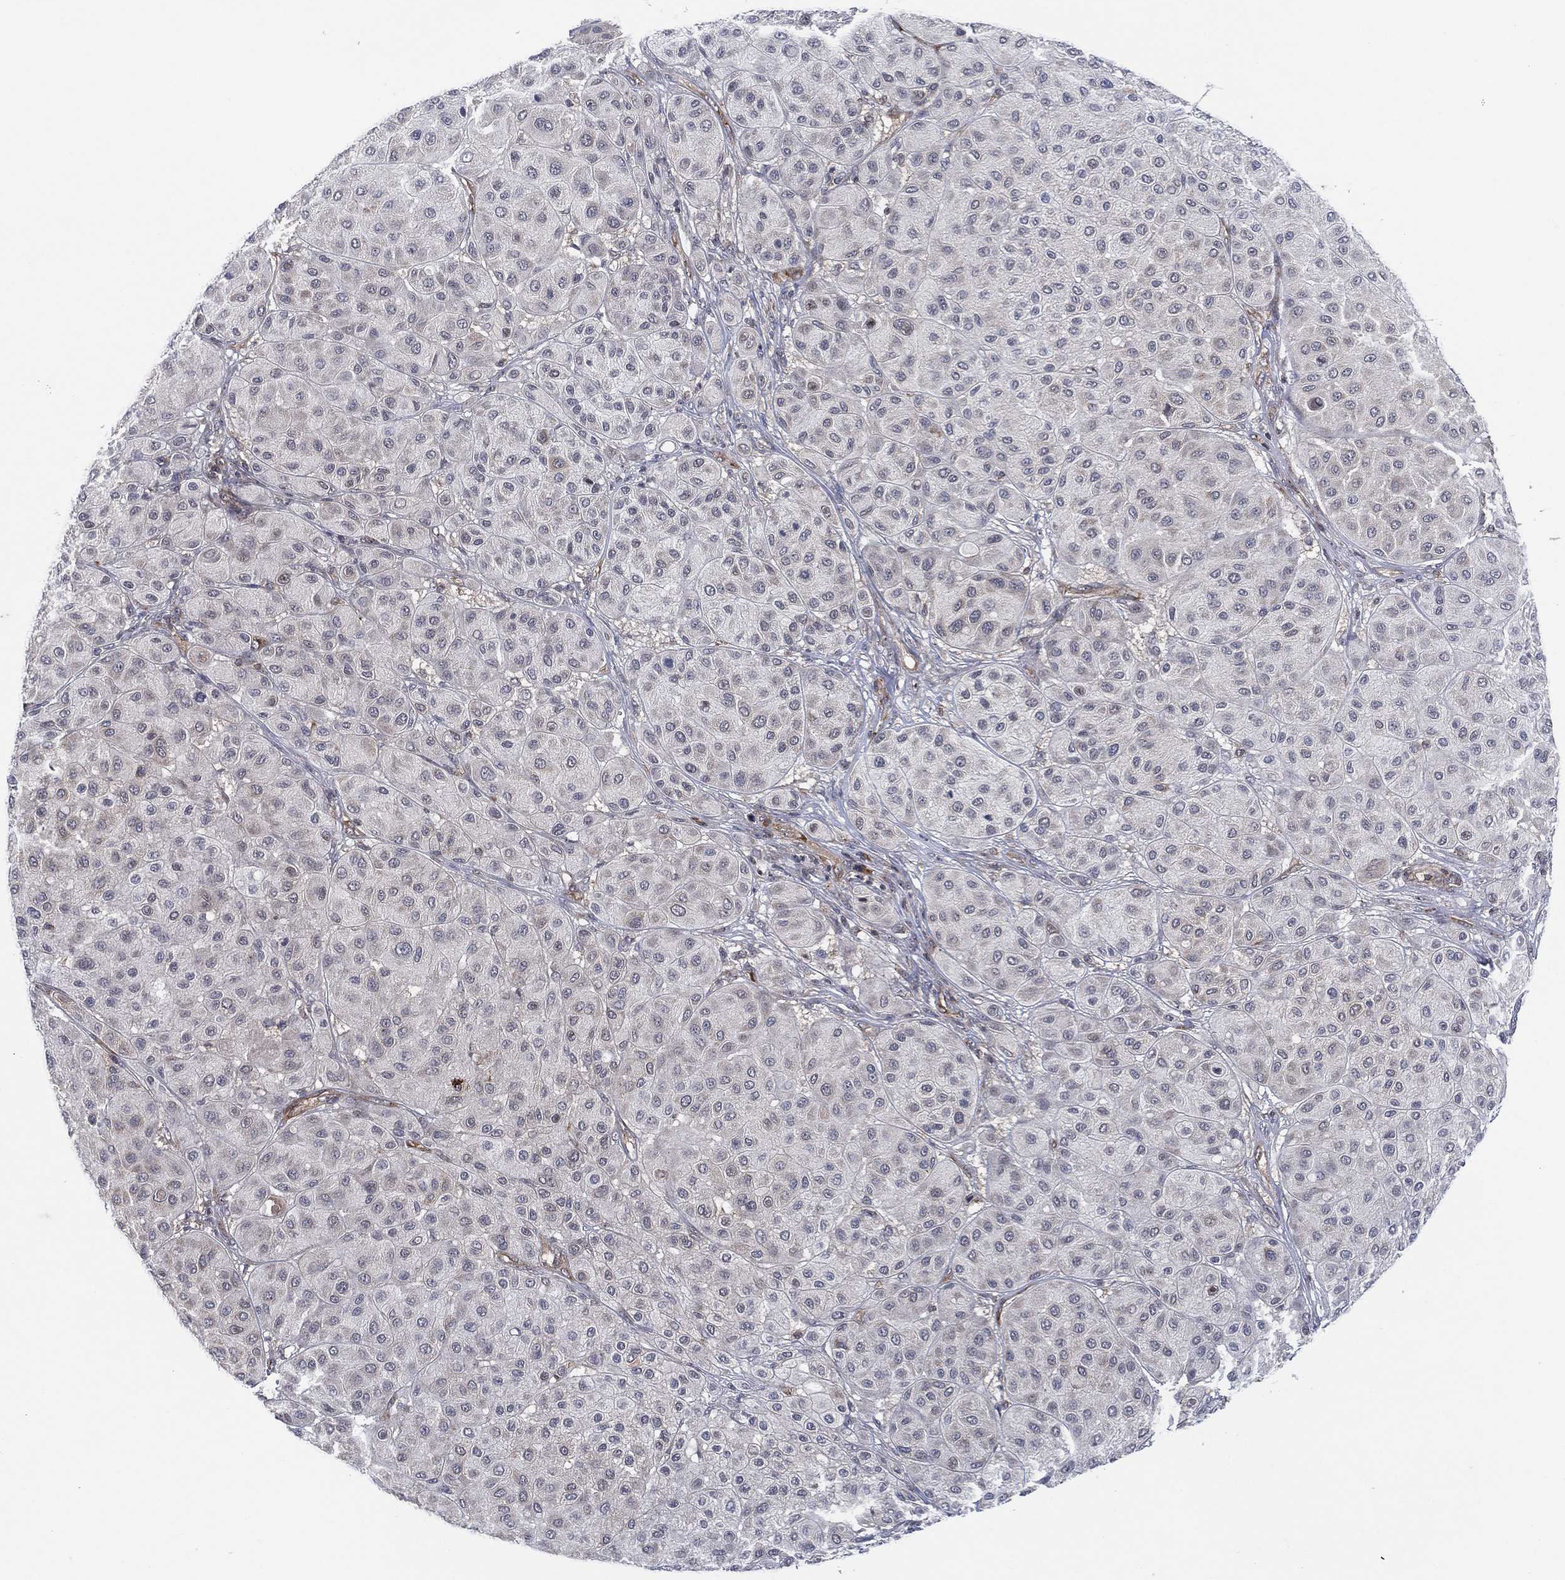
{"staining": {"intensity": "negative", "quantity": "none", "location": "none"}, "tissue": "melanoma", "cell_type": "Tumor cells", "image_type": "cancer", "snomed": [{"axis": "morphology", "description": "Malignant melanoma, Metastatic site"}, {"axis": "topography", "description": "Smooth muscle"}], "caption": "This is a photomicrograph of immunohistochemistry staining of malignant melanoma (metastatic site), which shows no staining in tumor cells.", "gene": "TMCO1", "patient": {"sex": "male", "age": 41}}